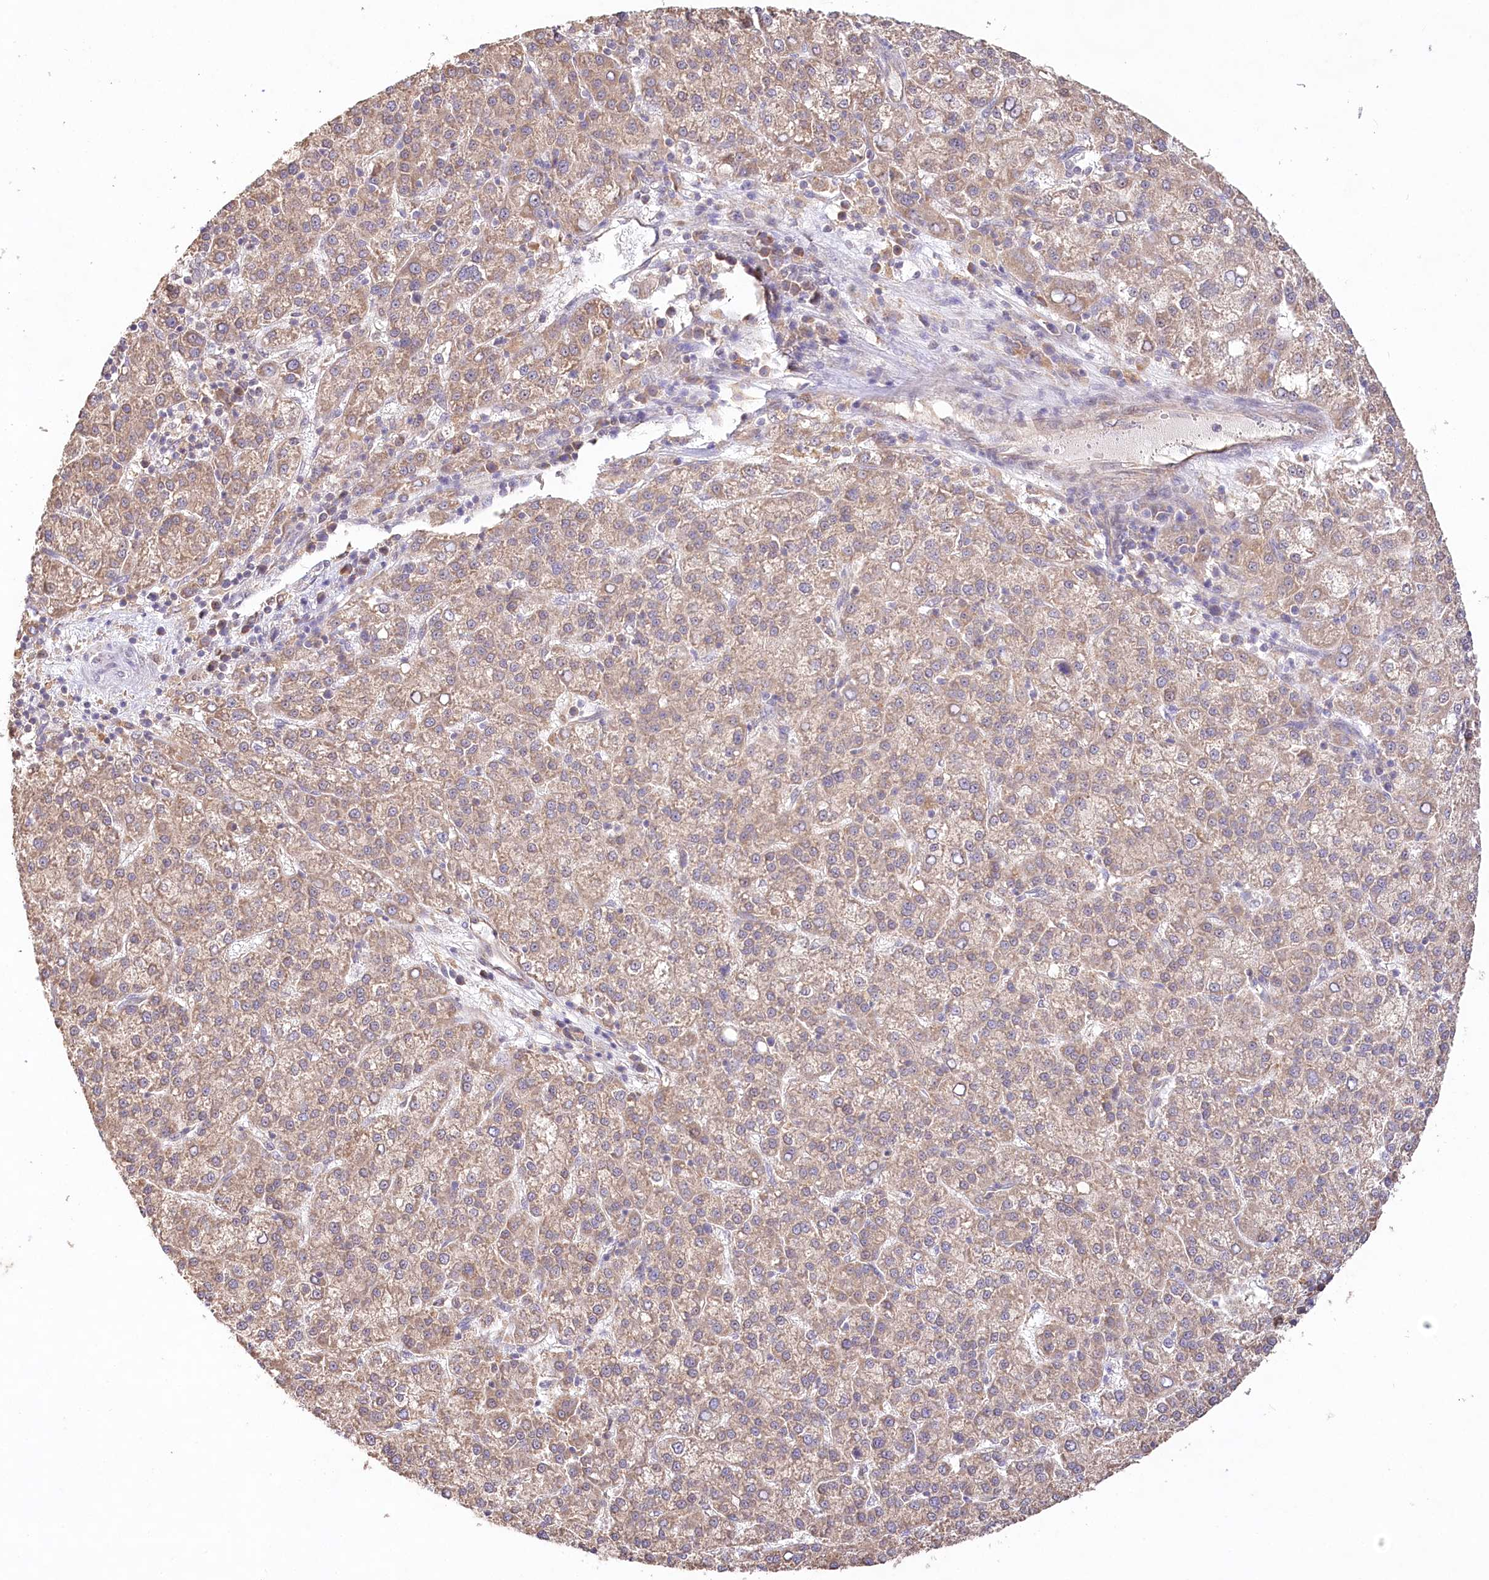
{"staining": {"intensity": "weak", "quantity": ">75%", "location": "cytoplasmic/membranous"}, "tissue": "liver cancer", "cell_type": "Tumor cells", "image_type": "cancer", "snomed": [{"axis": "morphology", "description": "Carcinoma, Hepatocellular, NOS"}, {"axis": "topography", "description": "Liver"}], "caption": "Immunohistochemical staining of liver cancer demonstrates weak cytoplasmic/membranous protein staining in about >75% of tumor cells.", "gene": "DMXL1", "patient": {"sex": "female", "age": 58}}